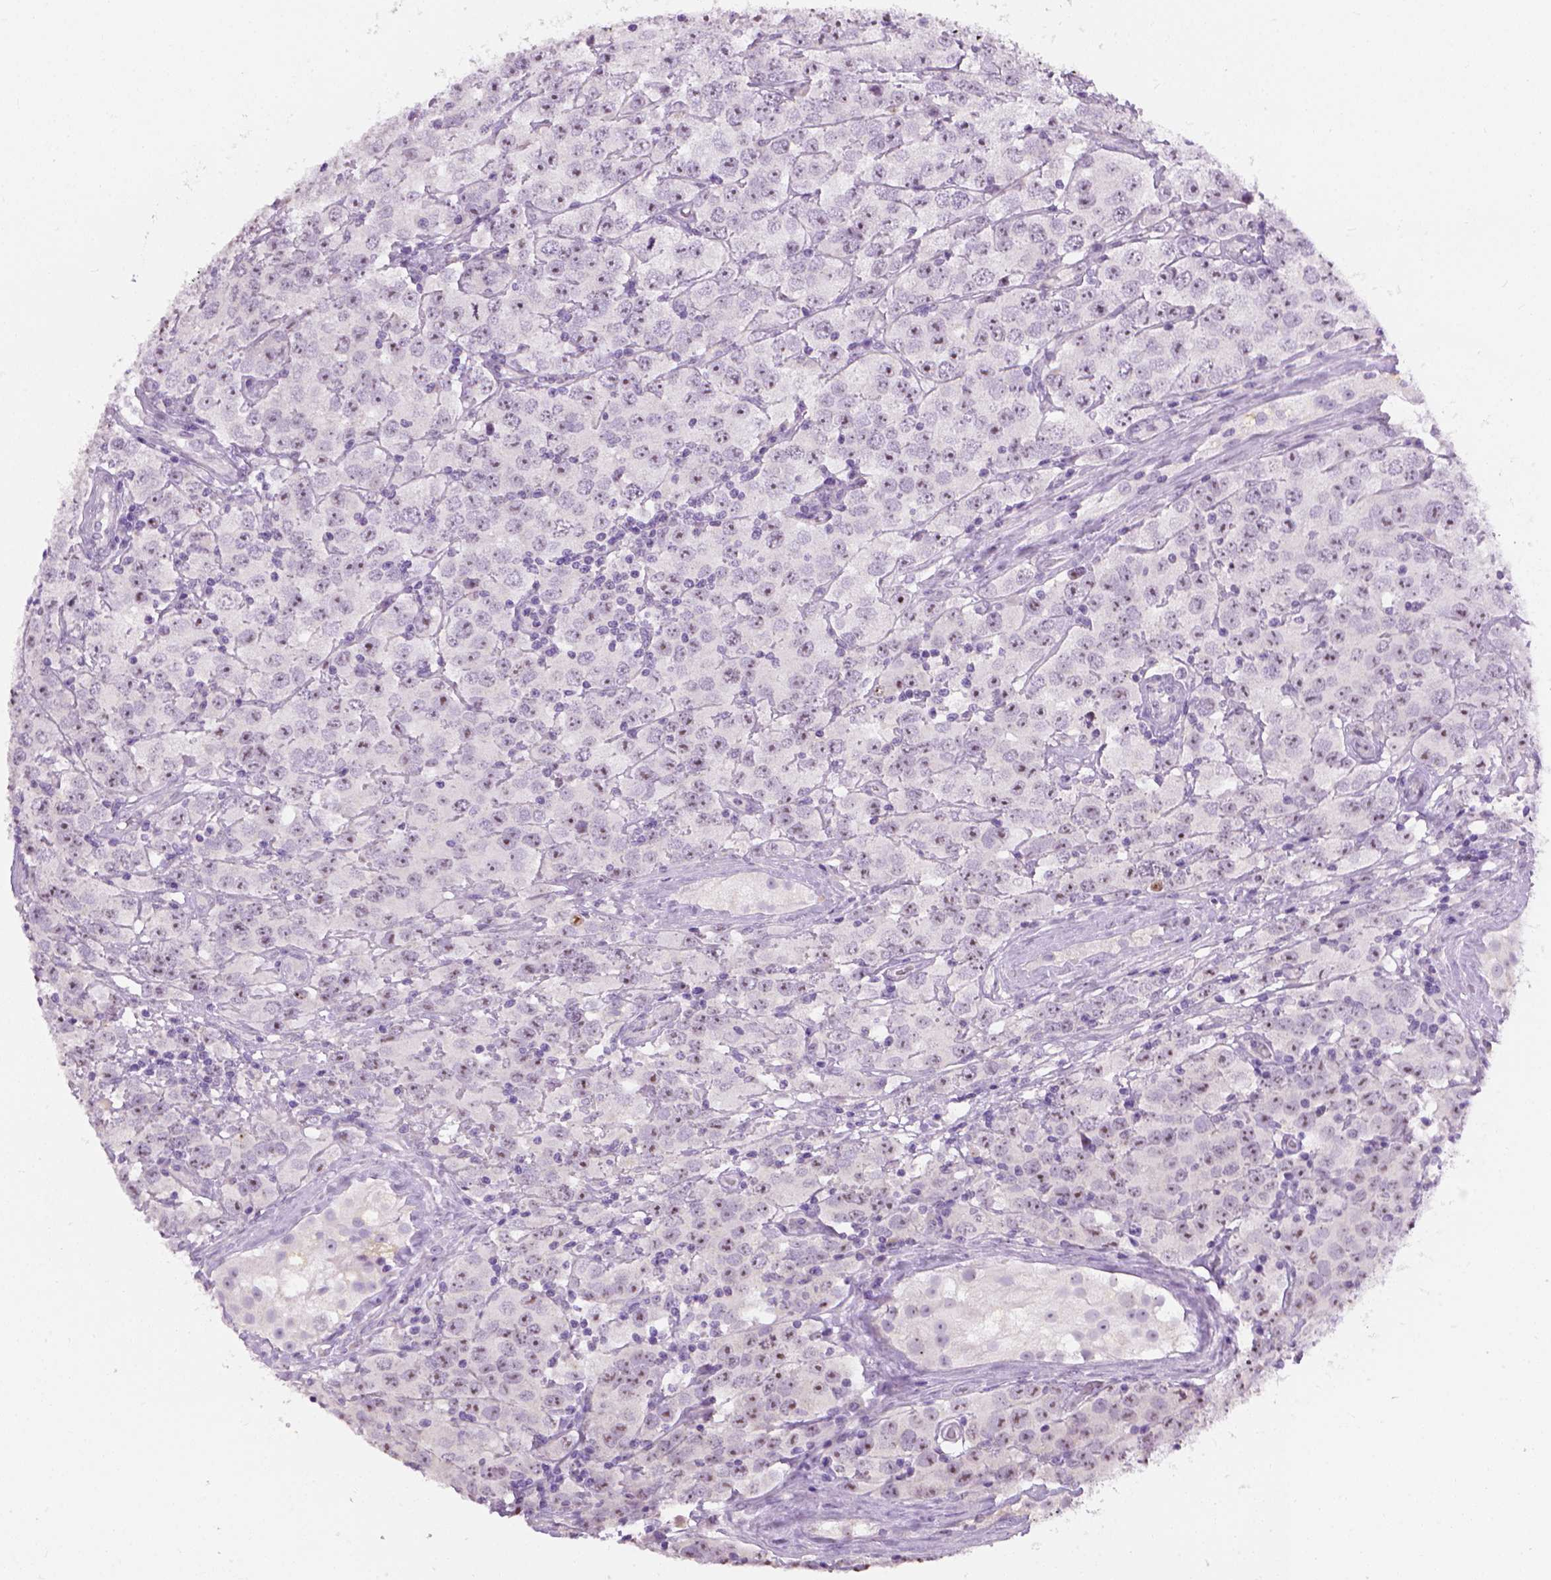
{"staining": {"intensity": "weak", "quantity": "25%-75%", "location": "nuclear"}, "tissue": "testis cancer", "cell_type": "Tumor cells", "image_type": "cancer", "snomed": [{"axis": "morphology", "description": "Seminoma, NOS"}, {"axis": "topography", "description": "Testis"}], "caption": "DAB immunohistochemical staining of seminoma (testis) exhibits weak nuclear protein staining in approximately 25%-75% of tumor cells. (DAB (3,3'-diaminobenzidine) IHC with brightfield microscopy, high magnification).", "gene": "UTP4", "patient": {"sex": "male", "age": 52}}